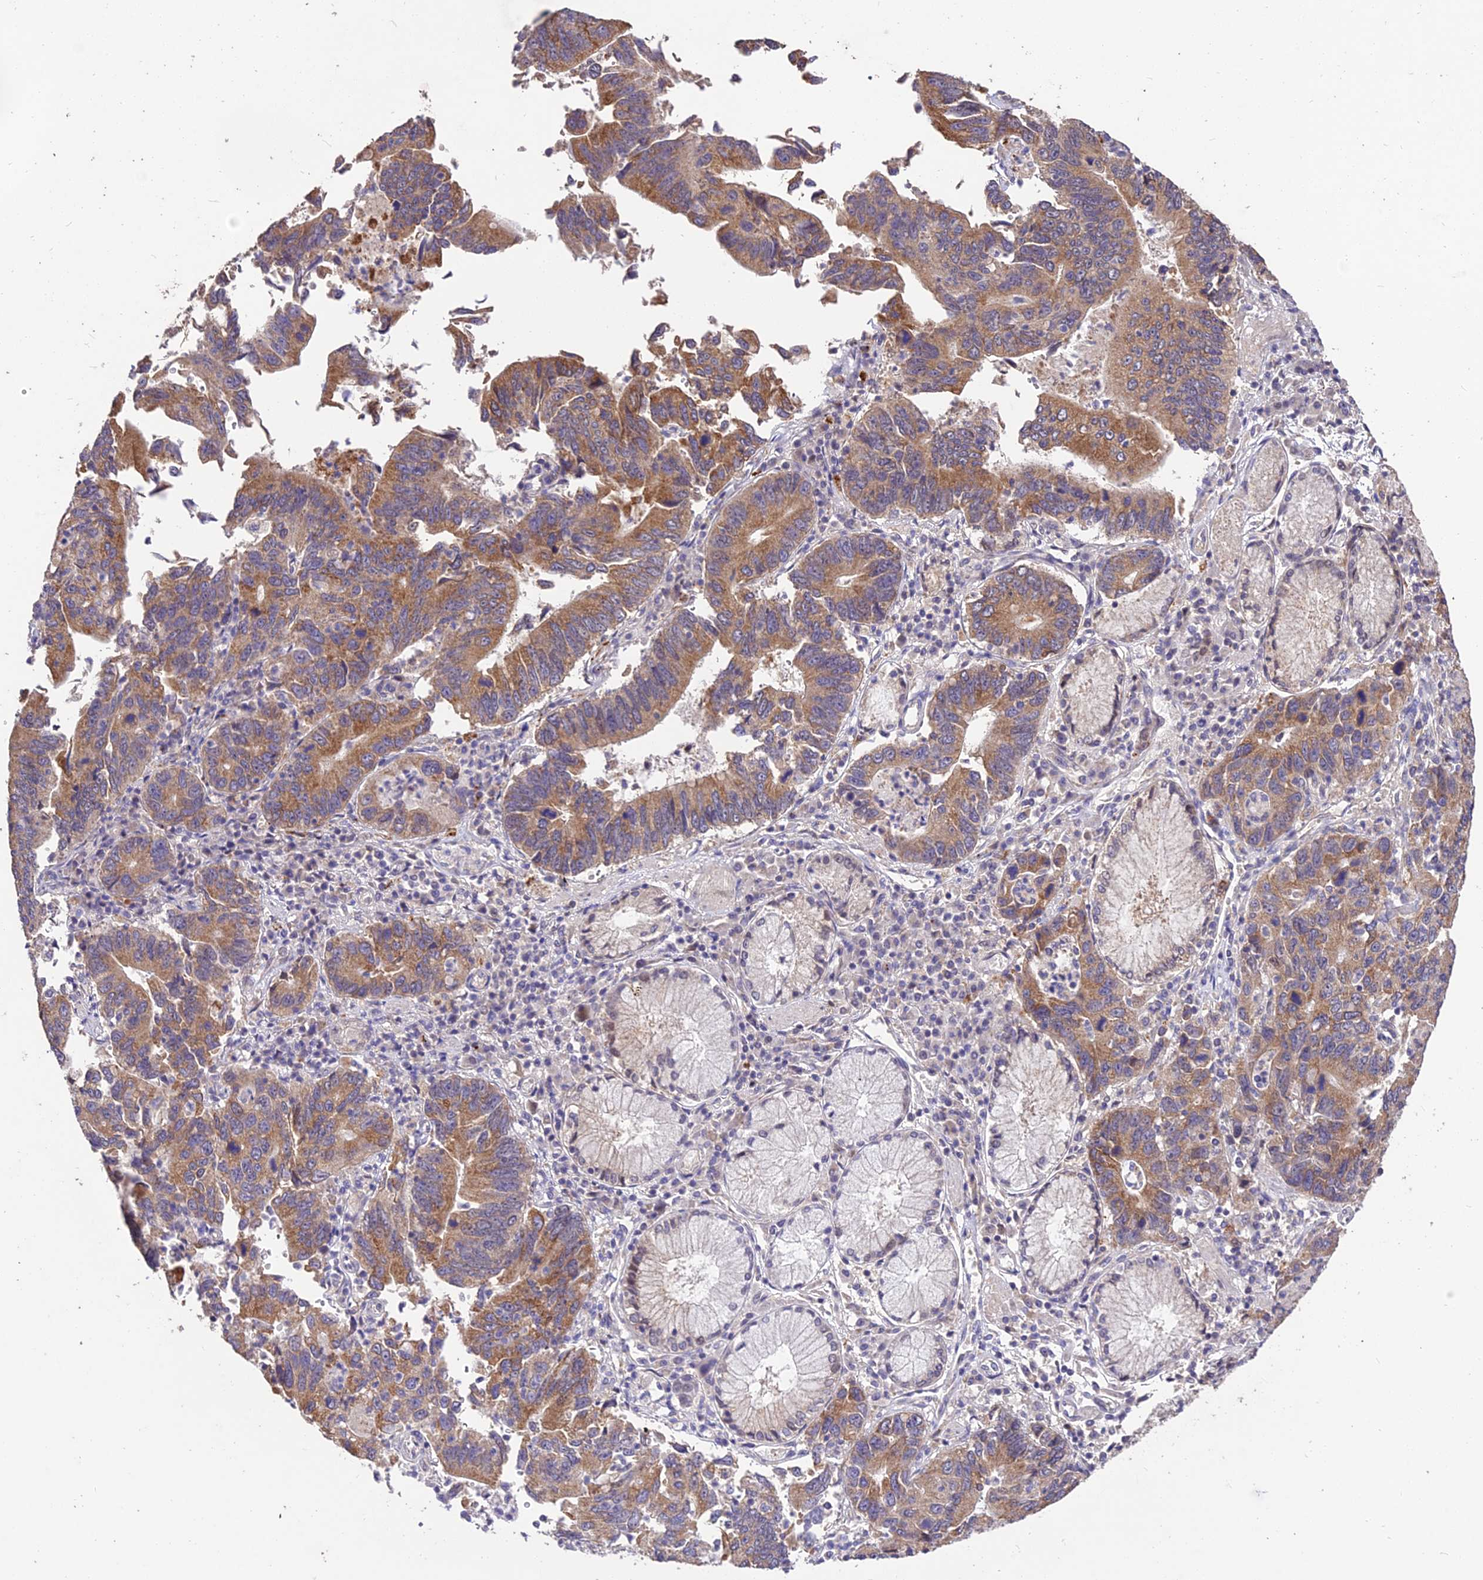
{"staining": {"intensity": "moderate", "quantity": ">75%", "location": "cytoplasmic/membranous"}, "tissue": "stomach cancer", "cell_type": "Tumor cells", "image_type": "cancer", "snomed": [{"axis": "morphology", "description": "Adenocarcinoma, NOS"}, {"axis": "topography", "description": "Stomach"}], "caption": "Protein positivity by immunohistochemistry reveals moderate cytoplasmic/membranous staining in about >75% of tumor cells in adenocarcinoma (stomach). The protein is shown in brown color, while the nuclei are stained blue.", "gene": "SDHD", "patient": {"sex": "male", "age": 59}}